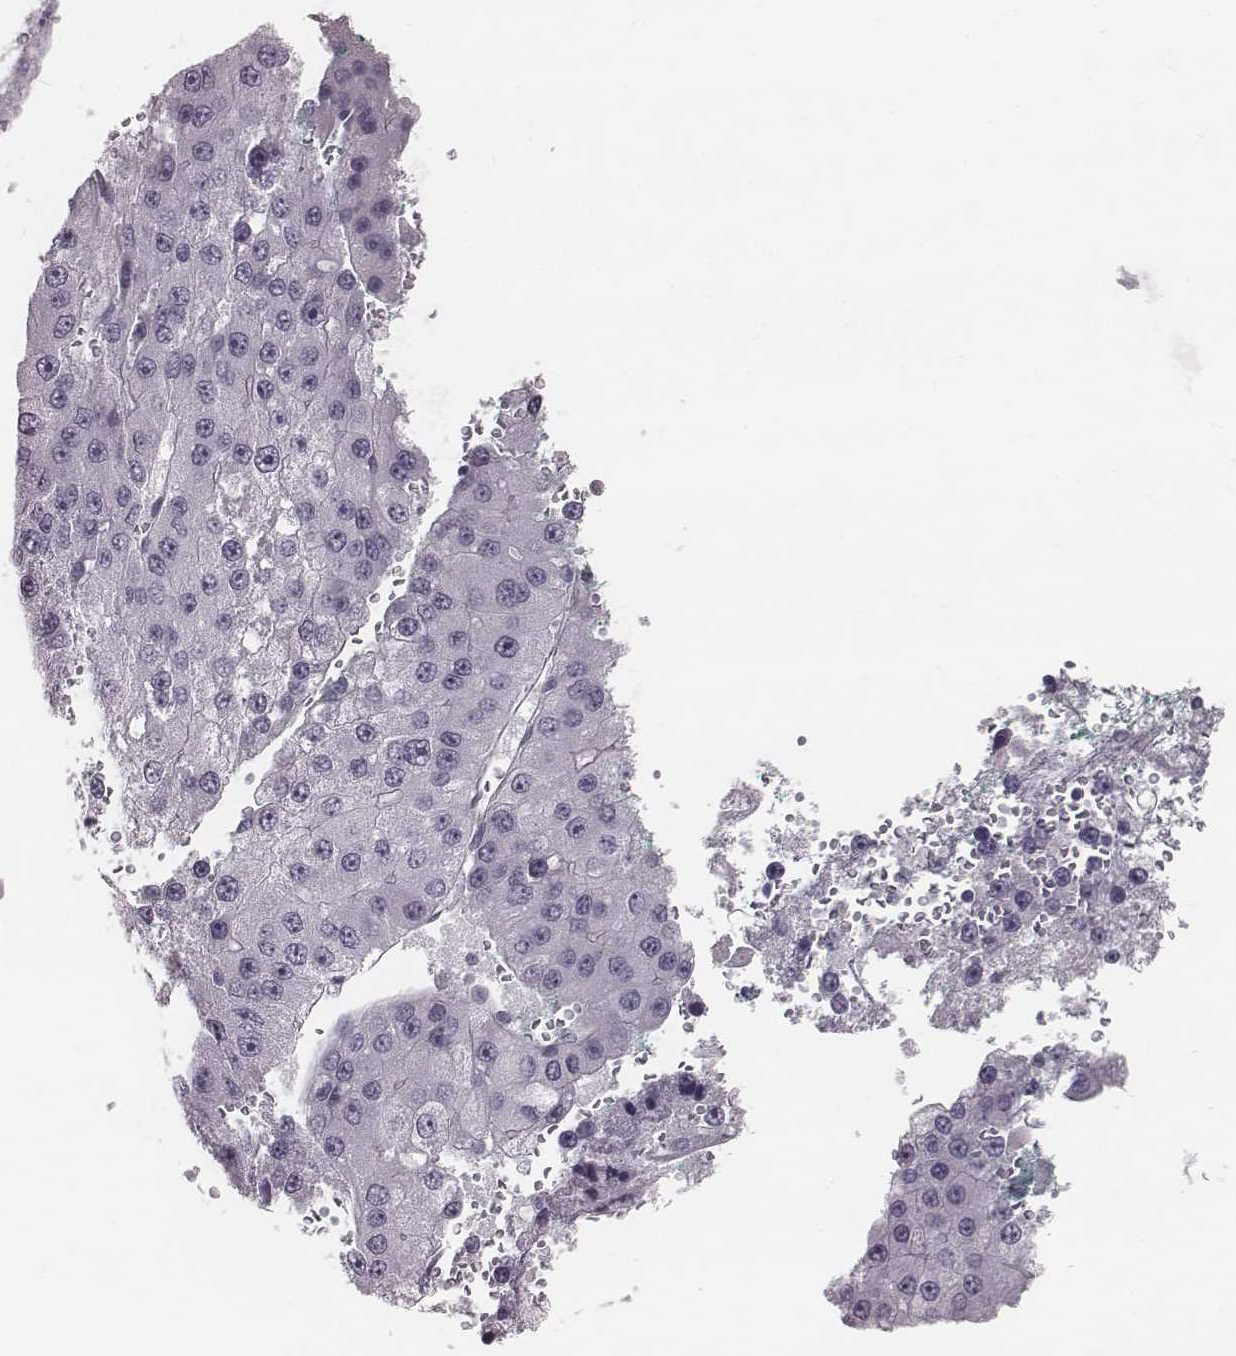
{"staining": {"intensity": "negative", "quantity": "none", "location": "none"}, "tissue": "liver cancer", "cell_type": "Tumor cells", "image_type": "cancer", "snomed": [{"axis": "morphology", "description": "Carcinoma, Hepatocellular, NOS"}, {"axis": "topography", "description": "Liver"}], "caption": "Immunohistochemical staining of liver cancer (hepatocellular carcinoma) displays no significant expression in tumor cells.", "gene": "PDE8B", "patient": {"sex": "female", "age": 73}}